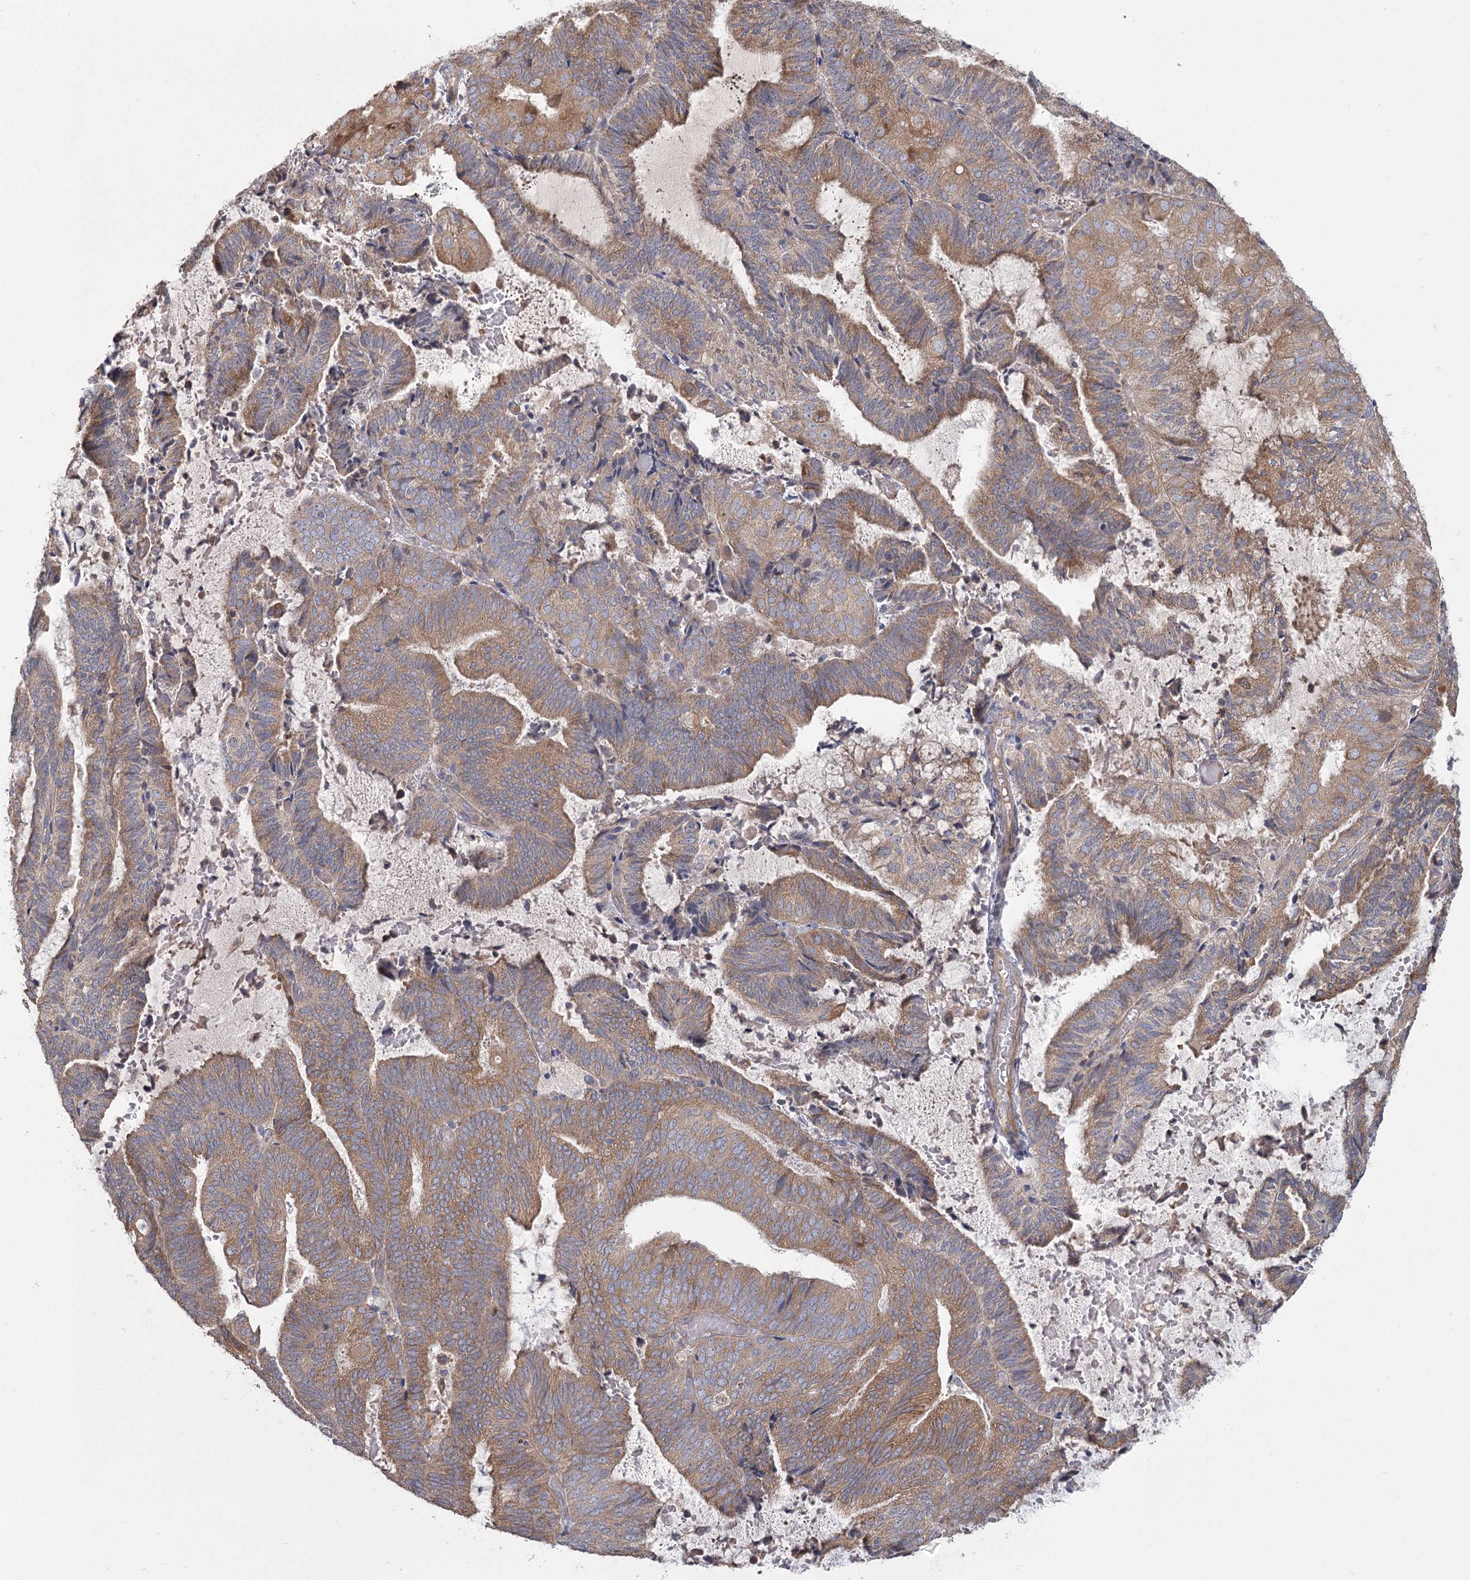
{"staining": {"intensity": "moderate", "quantity": ">75%", "location": "cytoplasmic/membranous"}, "tissue": "endometrial cancer", "cell_type": "Tumor cells", "image_type": "cancer", "snomed": [{"axis": "morphology", "description": "Adenocarcinoma, NOS"}, {"axis": "topography", "description": "Endometrium"}], "caption": "Endometrial adenocarcinoma stained with immunohistochemistry (IHC) exhibits moderate cytoplasmic/membranous positivity in approximately >75% of tumor cells. (DAB = brown stain, brightfield microscopy at high magnification).", "gene": "CNTLN", "patient": {"sex": "female", "age": 81}}